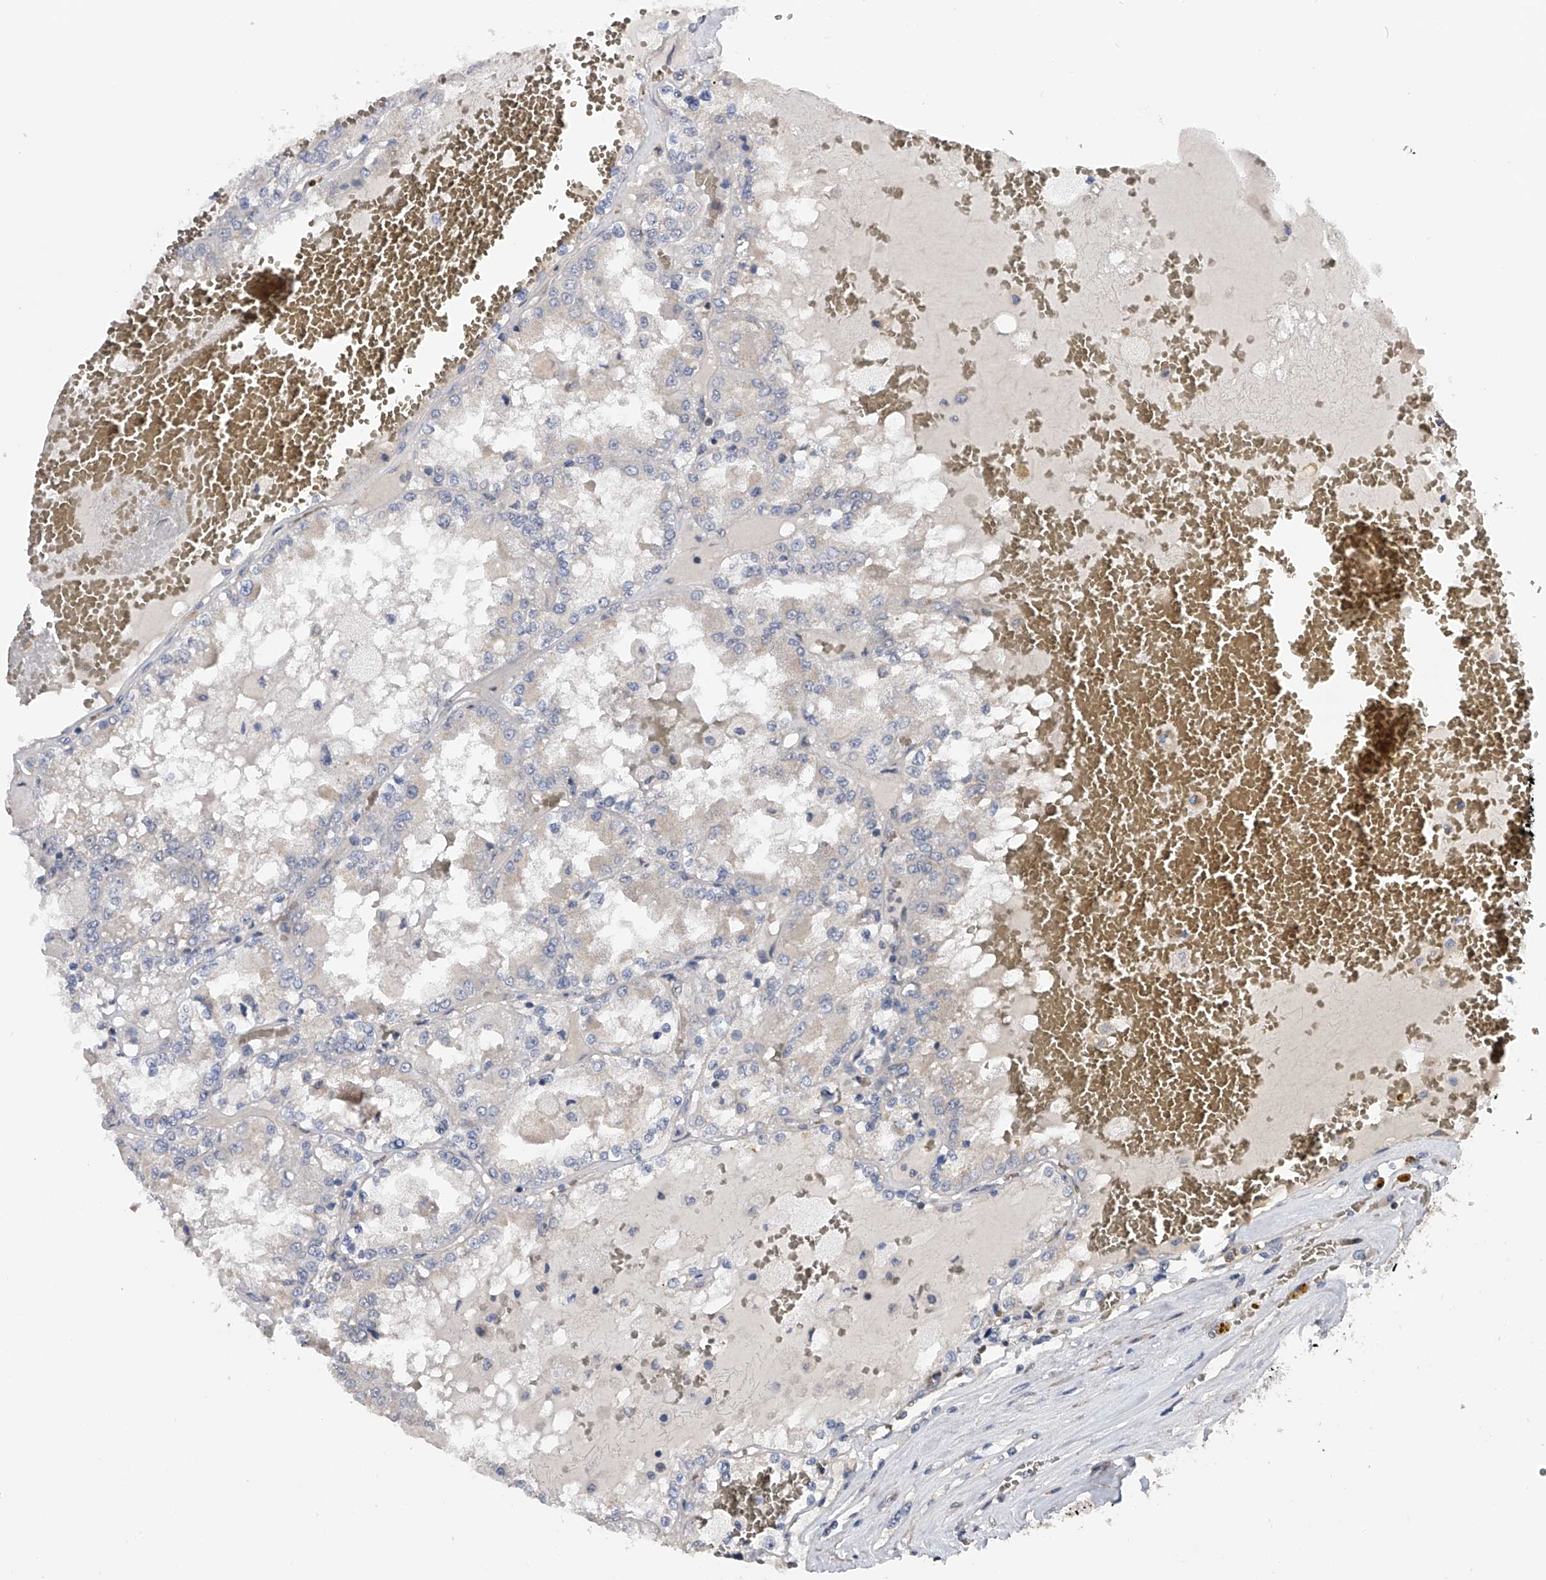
{"staining": {"intensity": "negative", "quantity": "none", "location": "none"}, "tissue": "renal cancer", "cell_type": "Tumor cells", "image_type": "cancer", "snomed": [{"axis": "morphology", "description": "Adenocarcinoma, NOS"}, {"axis": "topography", "description": "Kidney"}], "caption": "This is an immunohistochemistry (IHC) micrograph of renal adenocarcinoma. There is no positivity in tumor cells.", "gene": "CFAP298", "patient": {"sex": "female", "age": 56}}